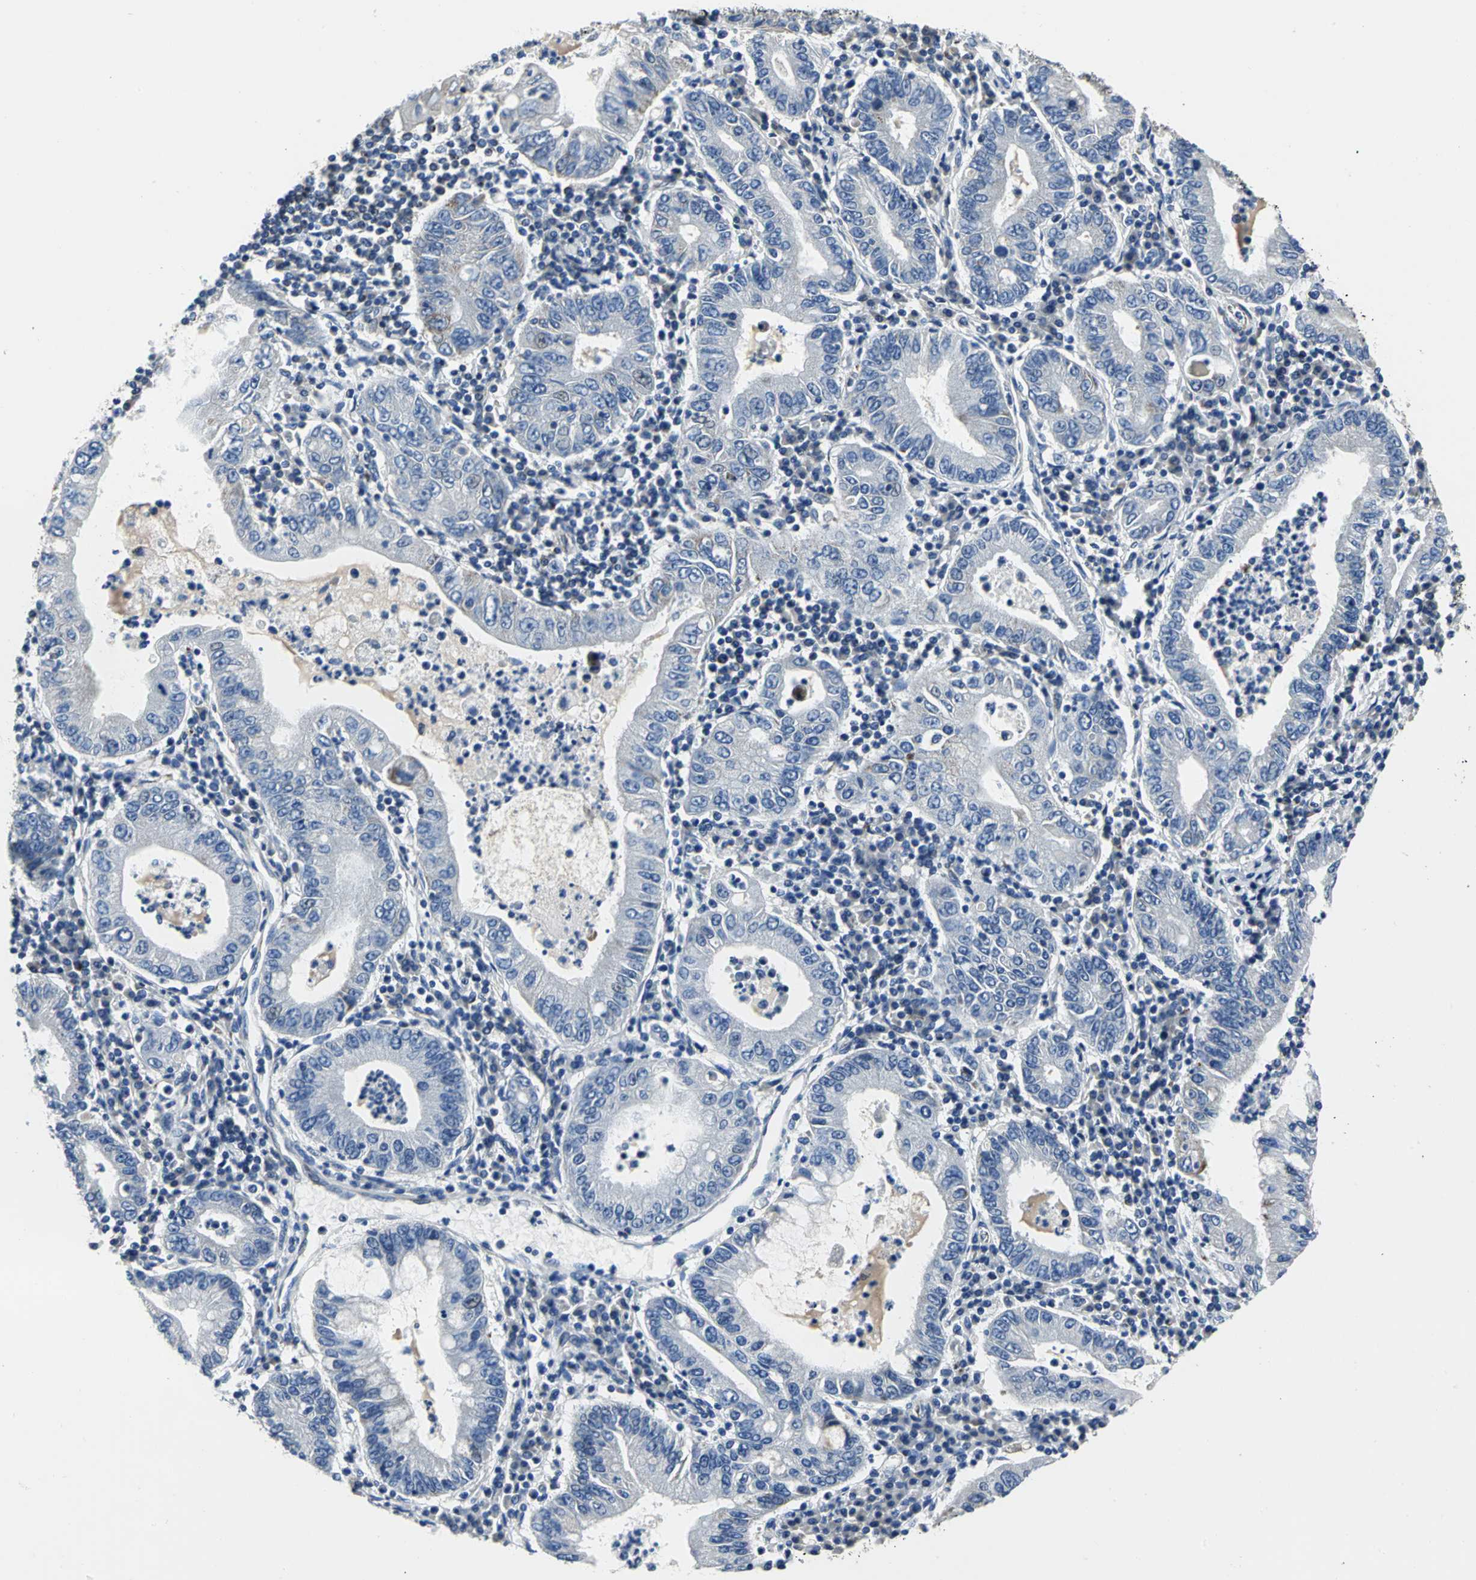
{"staining": {"intensity": "weak", "quantity": "<25%", "location": "cytoplasmic/membranous"}, "tissue": "stomach cancer", "cell_type": "Tumor cells", "image_type": "cancer", "snomed": [{"axis": "morphology", "description": "Normal tissue, NOS"}, {"axis": "morphology", "description": "Adenocarcinoma, NOS"}, {"axis": "topography", "description": "Esophagus"}, {"axis": "topography", "description": "Stomach, upper"}, {"axis": "topography", "description": "Peripheral nerve tissue"}], "caption": "The image exhibits no staining of tumor cells in stomach cancer. (DAB immunohistochemistry visualized using brightfield microscopy, high magnification).", "gene": "IFI6", "patient": {"sex": "male", "age": 62}}